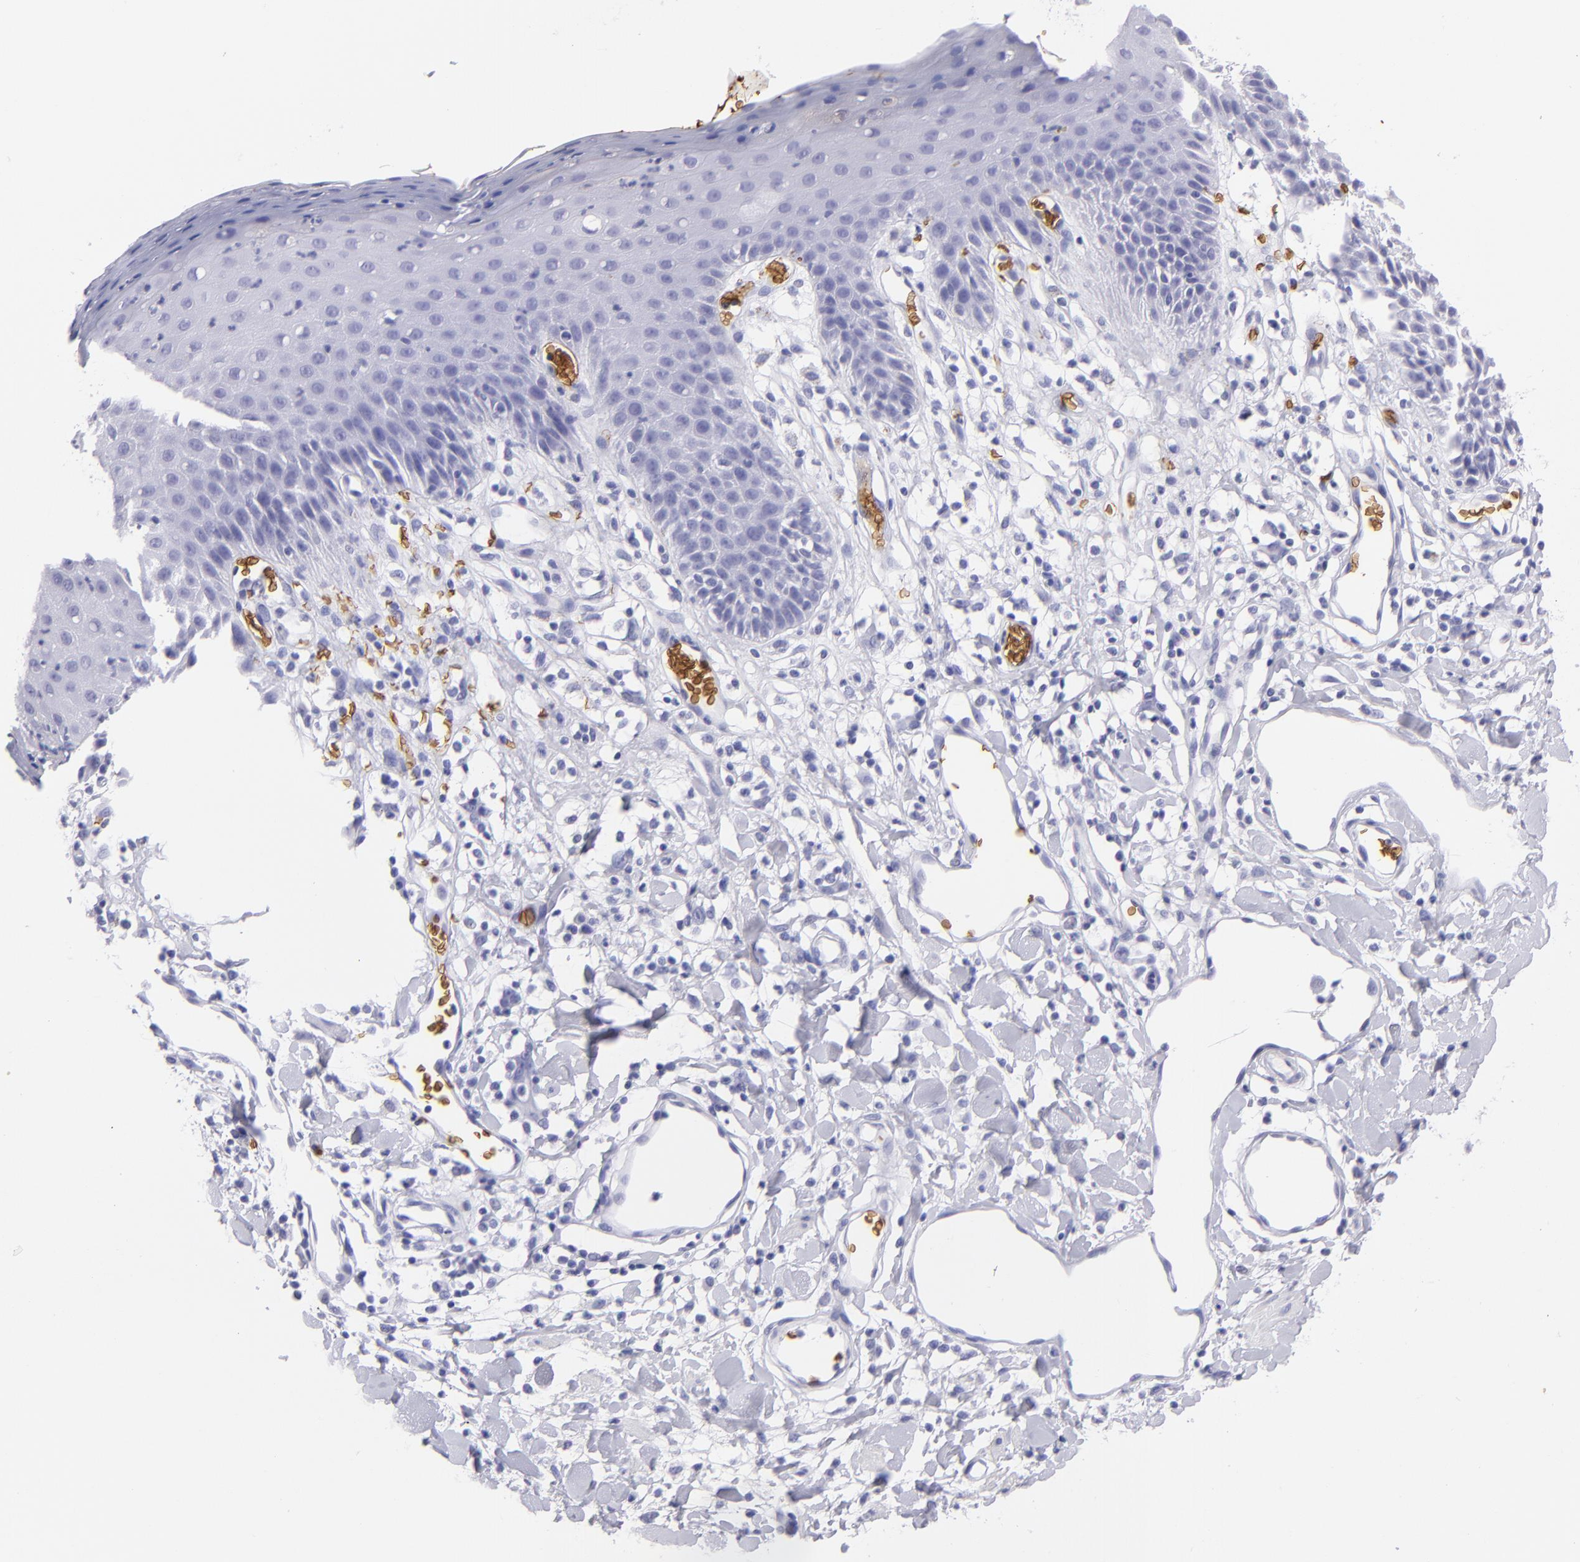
{"staining": {"intensity": "negative", "quantity": "none", "location": "none"}, "tissue": "skin", "cell_type": "Epidermal cells", "image_type": "normal", "snomed": [{"axis": "morphology", "description": "Normal tissue, NOS"}, {"axis": "topography", "description": "Vulva"}, {"axis": "topography", "description": "Peripheral nerve tissue"}], "caption": "DAB immunohistochemical staining of benign human skin demonstrates no significant staining in epidermal cells. The staining was performed using DAB to visualize the protein expression in brown, while the nuclei were stained in blue with hematoxylin (Magnification: 20x).", "gene": "GYPA", "patient": {"sex": "female", "age": 68}}